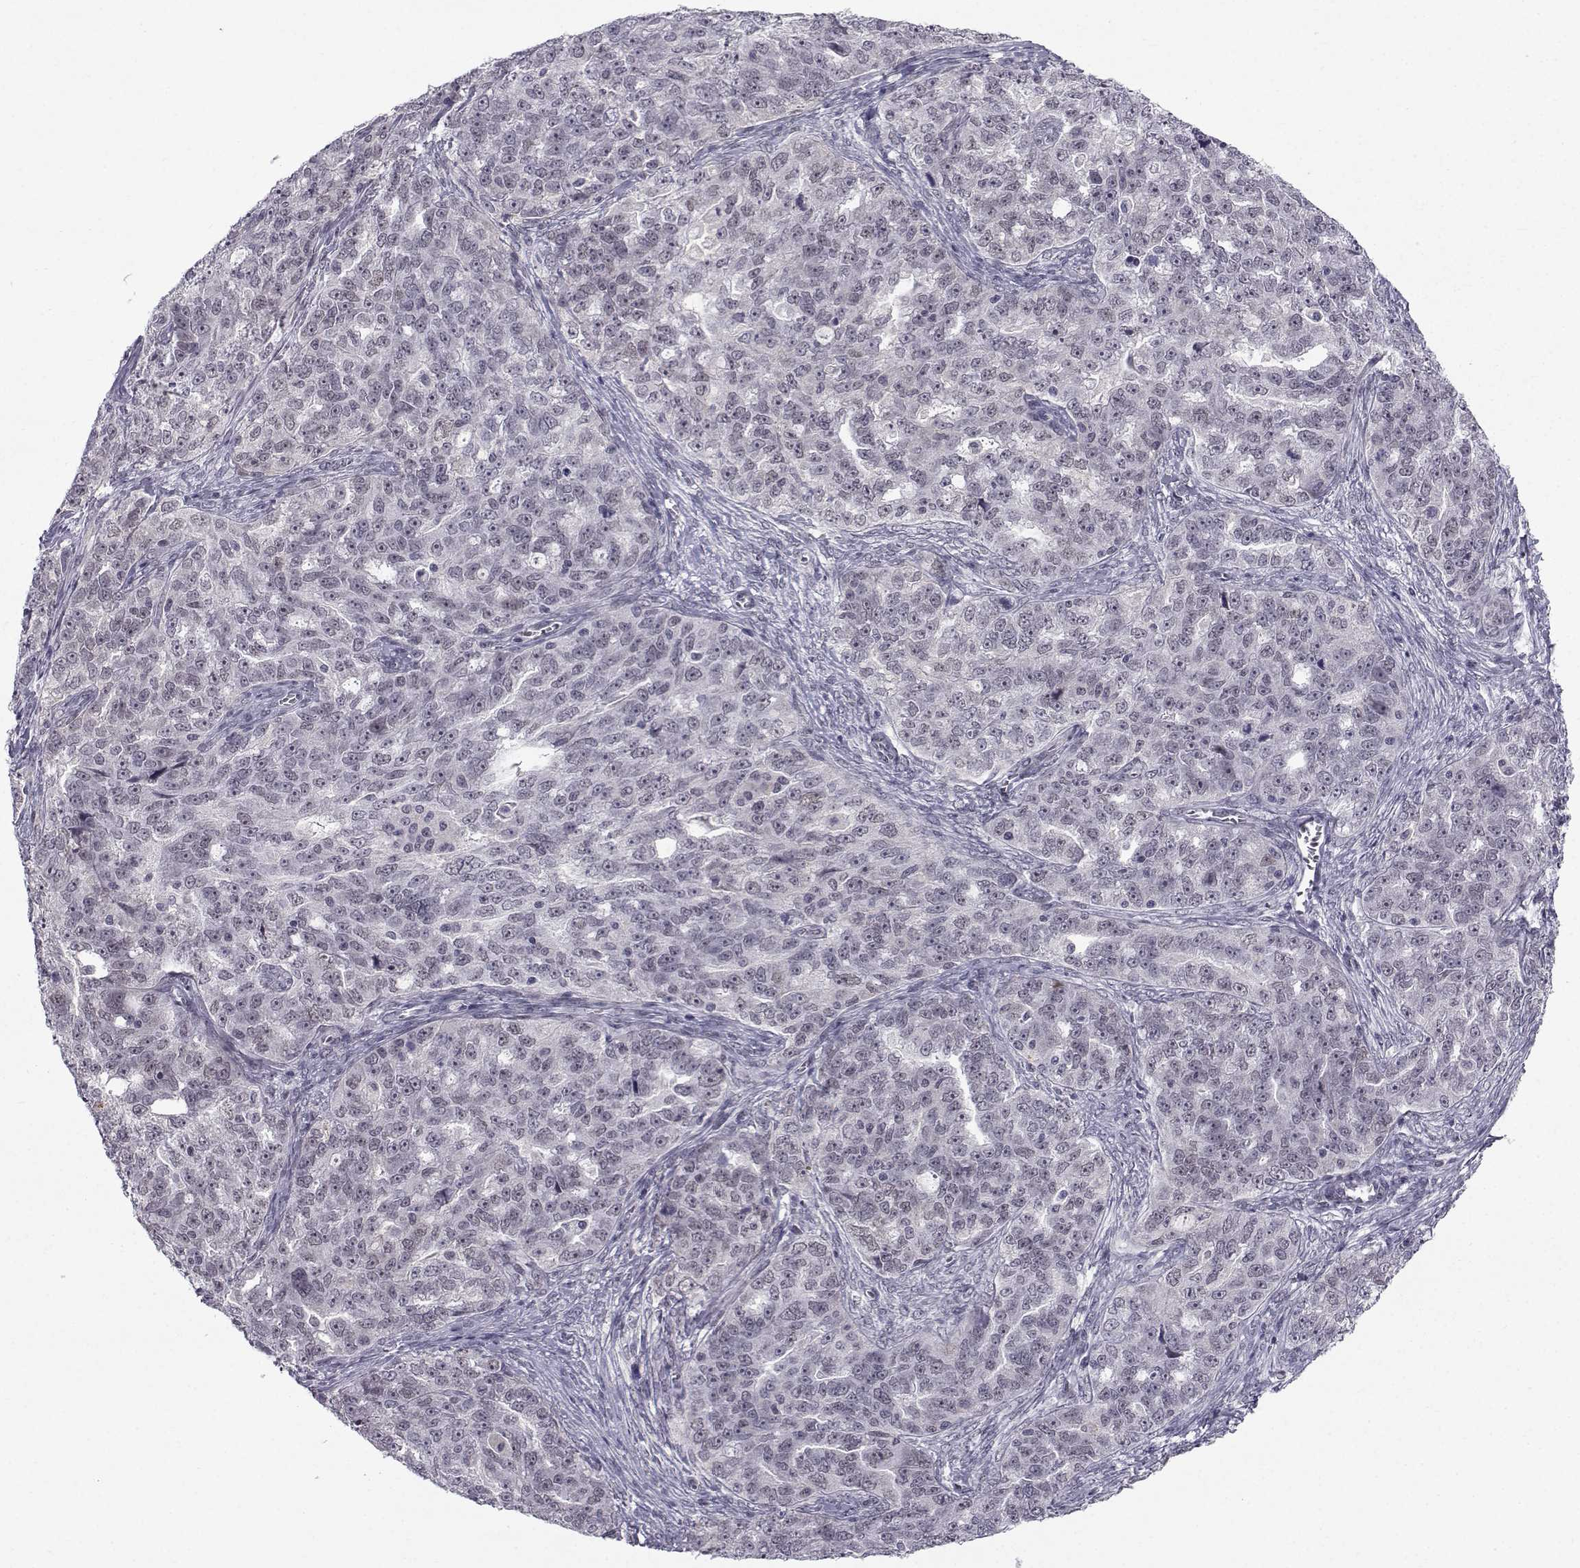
{"staining": {"intensity": "weak", "quantity": "<25%", "location": "nuclear"}, "tissue": "ovarian cancer", "cell_type": "Tumor cells", "image_type": "cancer", "snomed": [{"axis": "morphology", "description": "Cystadenocarcinoma, serous, NOS"}, {"axis": "topography", "description": "Ovary"}], "caption": "IHC histopathology image of neoplastic tissue: serous cystadenocarcinoma (ovarian) stained with DAB (3,3'-diaminobenzidine) demonstrates no significant protein staining in tumor cells.", "gene": "RBM24", "patient": {"sex": "female", "age": 51}}